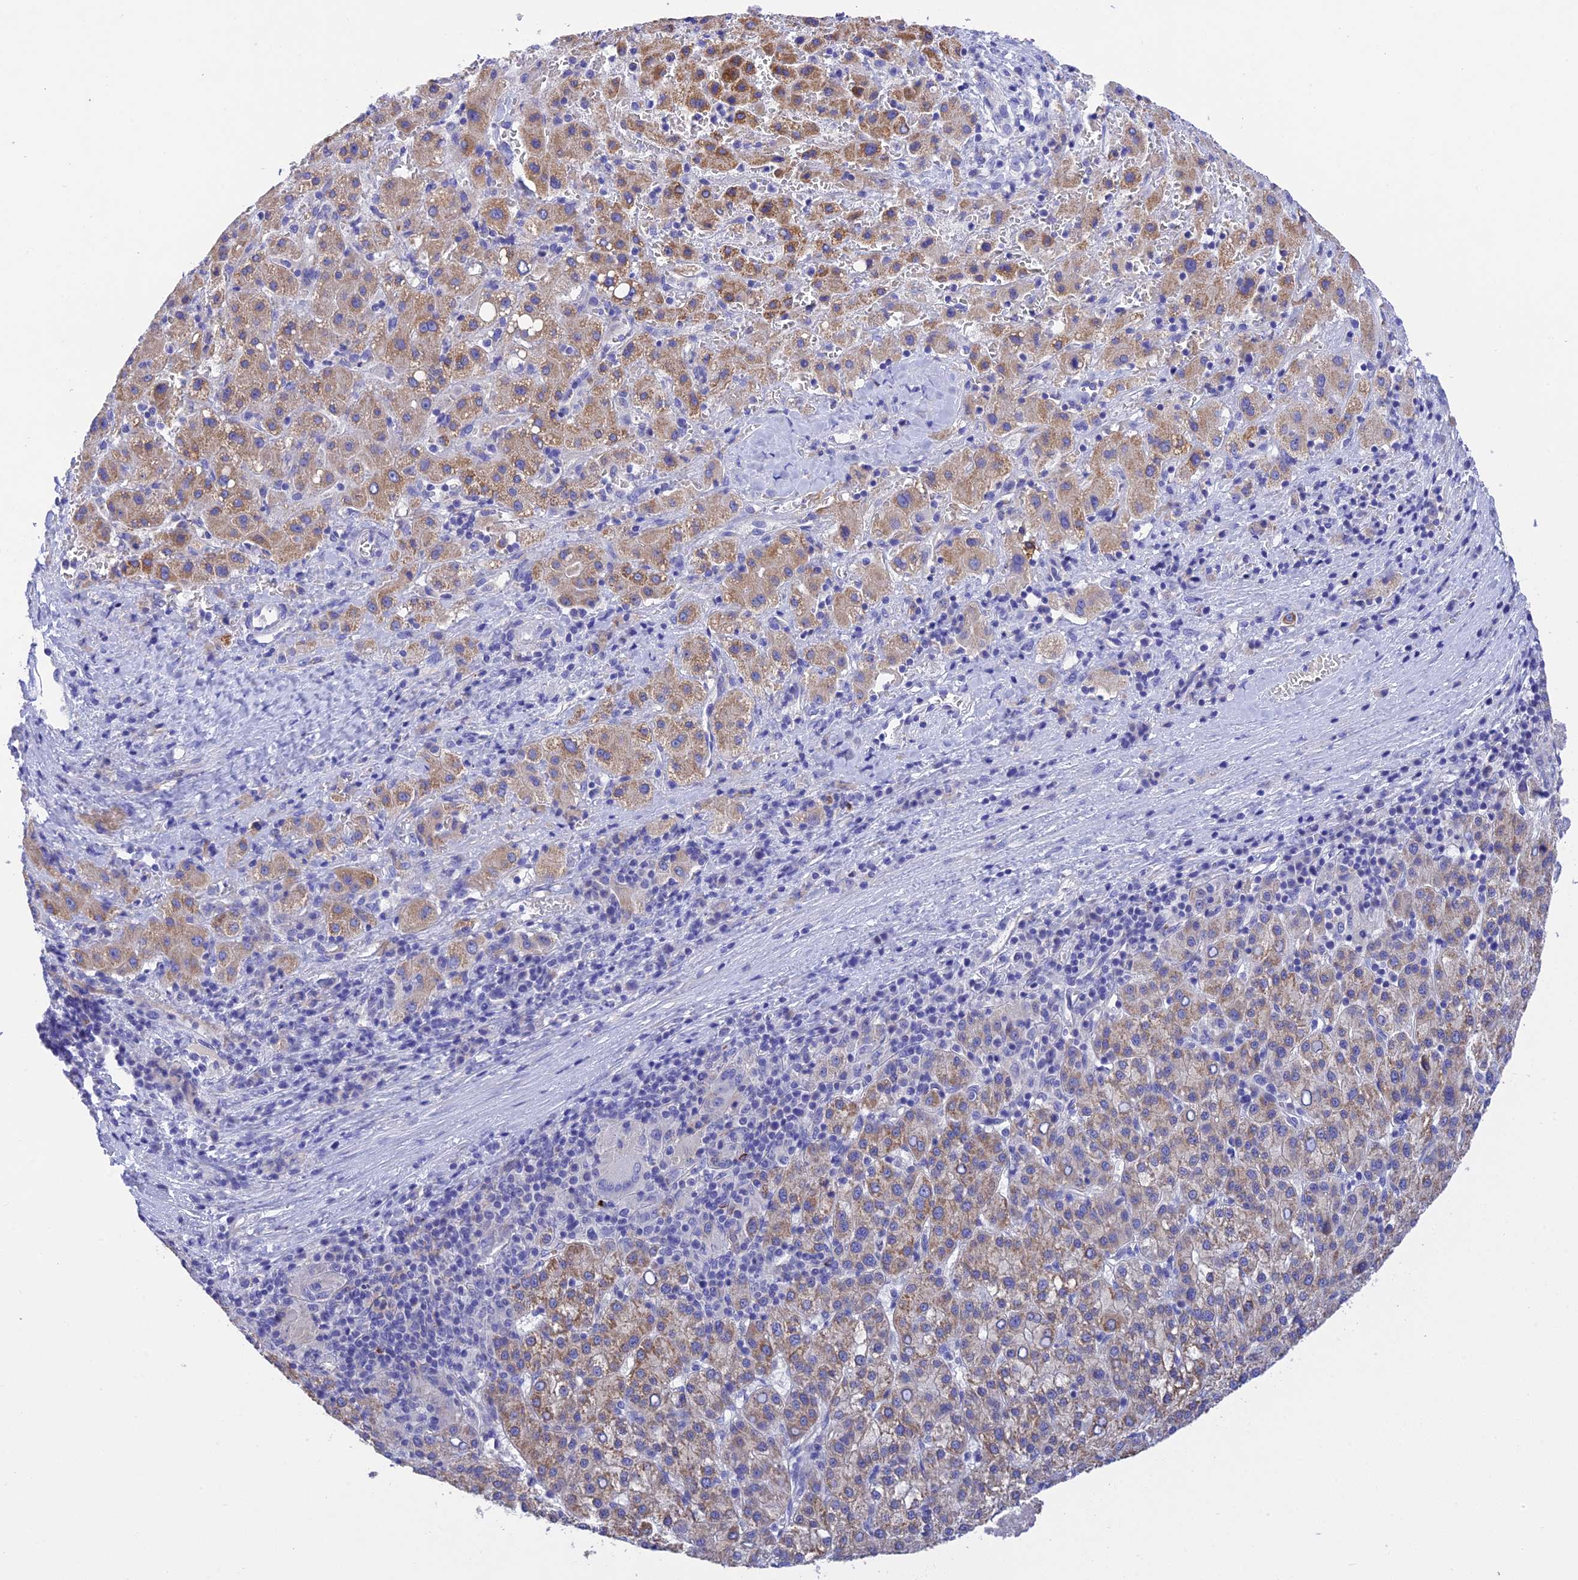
{"staining": {"intensity": "moderate", "quantity": "25%-75%", "location": "cytoplasmic/membranous"}, "tissue": "liver cancer", "cell_type": "Tumor cells", "image_type": "cancer", "snomed": [{"axis": "morphology", "description": "Carcinoma, Hepatocellular, NOS"}, {"axis": "topography", "description": "Liver"}], "caption": "This photomicrograph shows liver cancer stained with immunohistochemistry to label a protein in brown. The cytoplasmic/membranous of tumor cells show moderate positivity for the protein. Nuclei are counter-stained blue.", "gene": "MS4A5", "patient": {"sex": "female", "age": 58}}